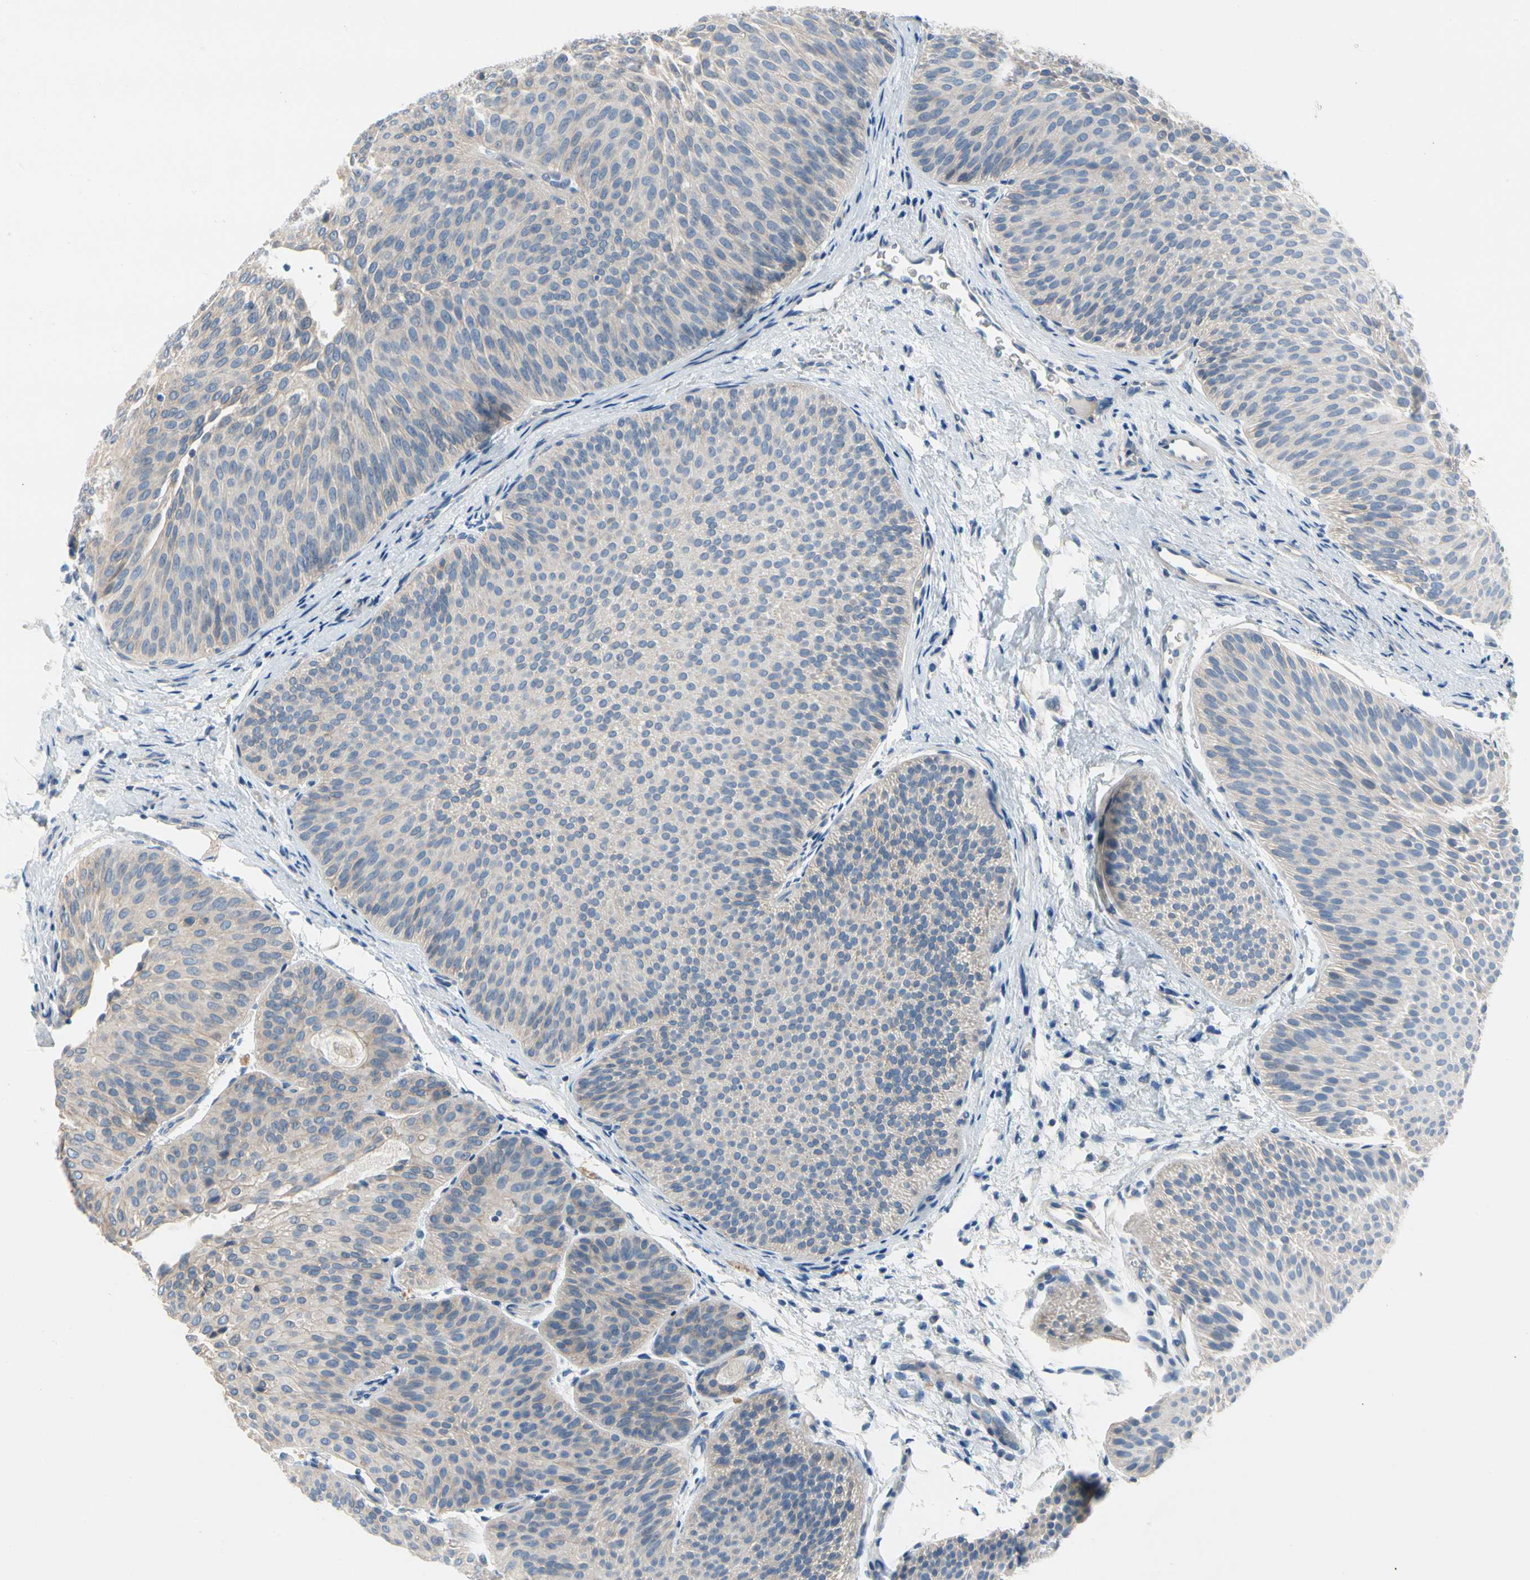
{"staining": {"intensity": "weak", "quantity": "25%-75%", "location": "cytoplasmic/membranous"}, "tissue": "urothelial cancer", "cell_type": "Tumor cells", "image_type": "cancer", "snomed": [{"axis": "morphology", "description": "Urothelial carcinoma, Low grade"}, {"axis": "topography", "description": "Urinary bladder"}], "caption": "Urothelial carcinoma (low-grade) was stained to show a protein in brown. There is low levels of weak cytoplasmic/membranous staining in approximately 25%-75% of tumor cells. (DAB (3,3'-diaminobenzidine) IHC with brightfield microscopy, high magnification).", "gene": "CA14", "patient": {"sex": "female", "age": 60}}